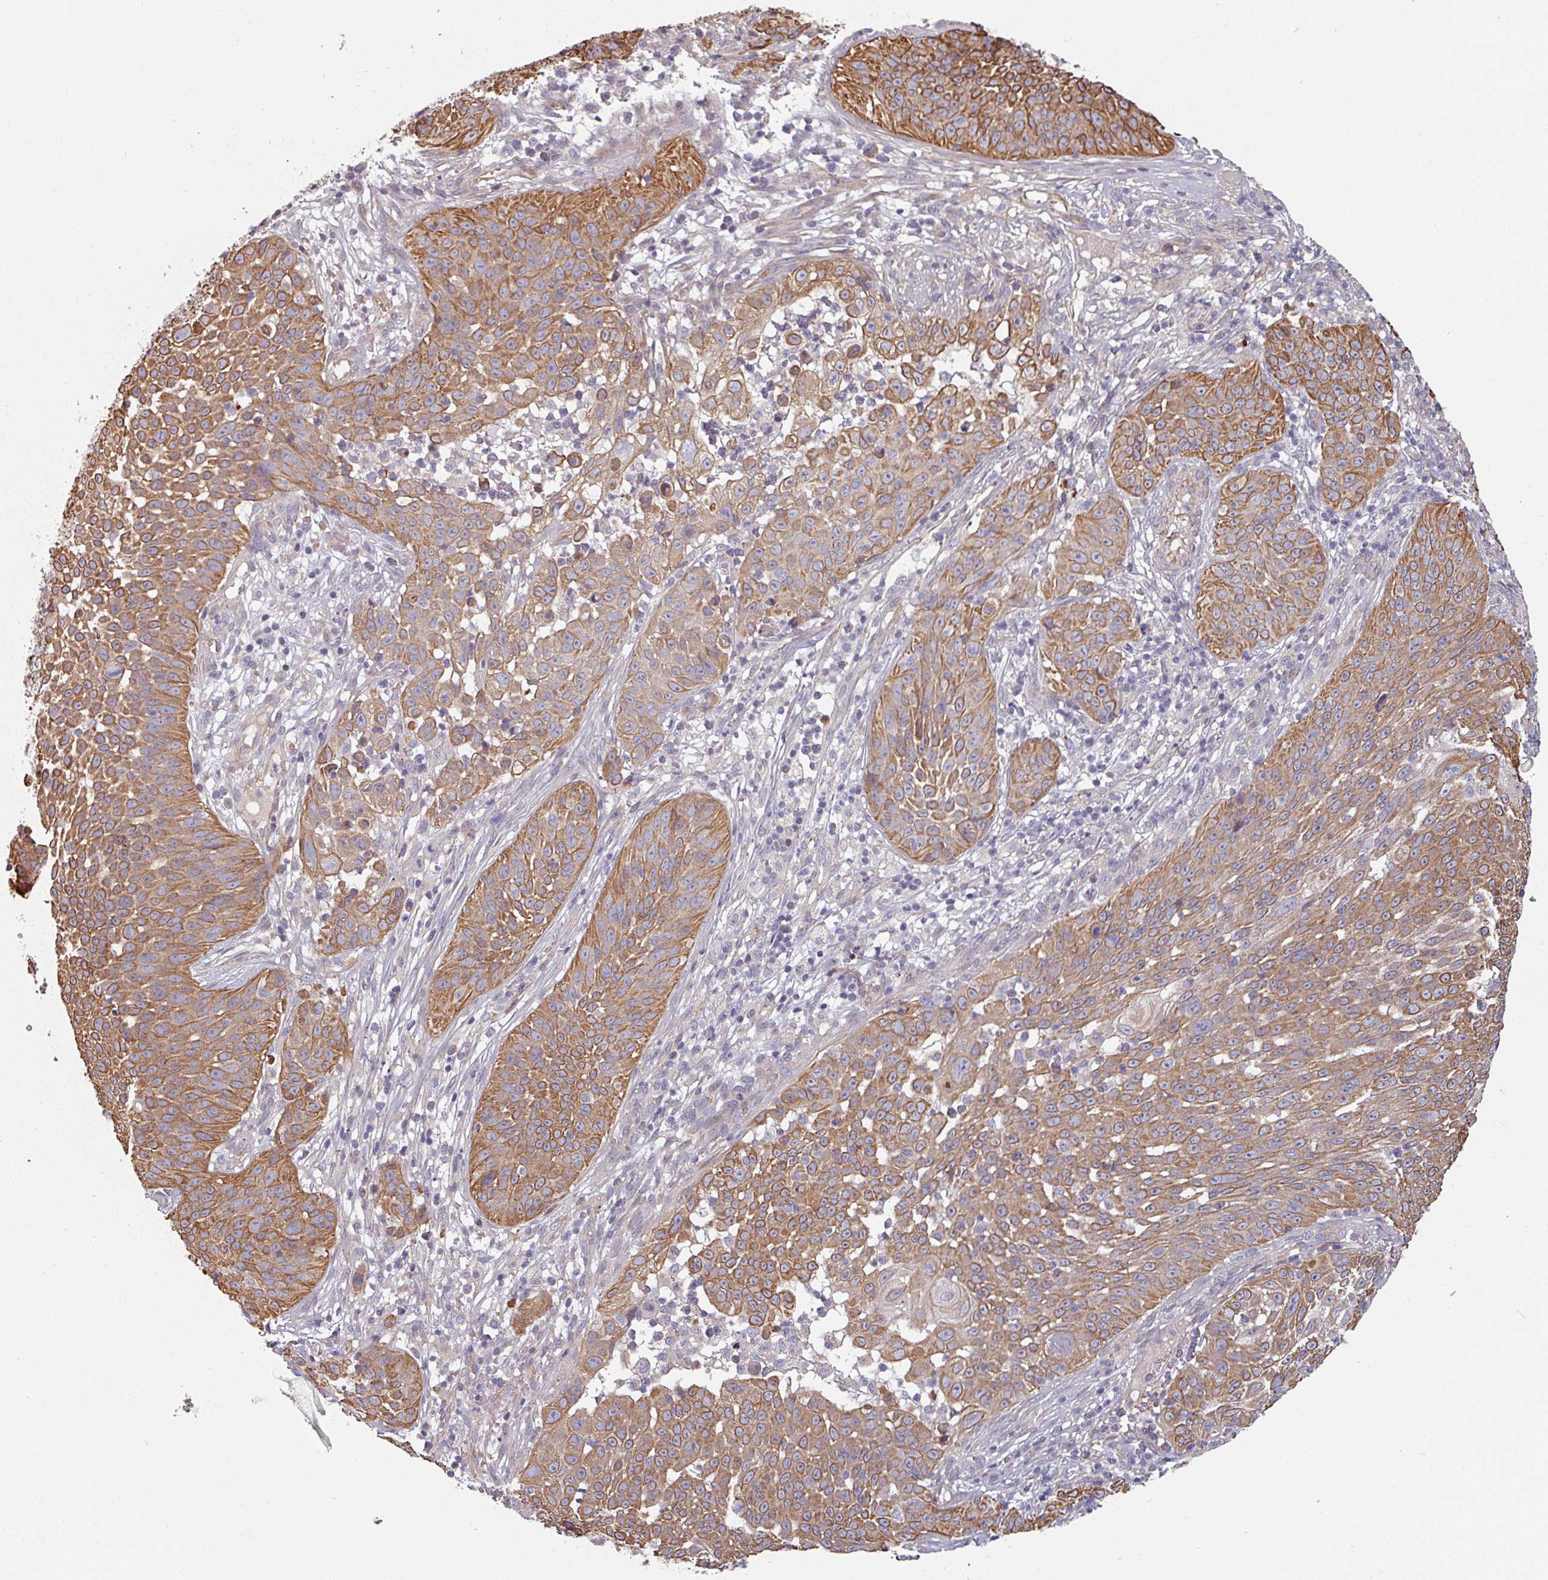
{"staining": {"intensity": "moderate", "quantity": ">75%", "location": "cytoplasmic/membranous"}, "tissue": "skin cancer", "cell_type": "Tumor cells", "image_type": "cancer", "snomed": [{"axis": "morphology", "description": "Squamous cell carcinoma, NOS"}, {"axis": "topography", "description": "Skin"}], "caption": "A medium amount of moderate cytoplasmic/membranous staining is appreciated in about >75% of tumor cells in squamous cell carcinoma (skin) tissue.", "gene": "C4BPB", "patient": {"sex": "male", "age": 24}}